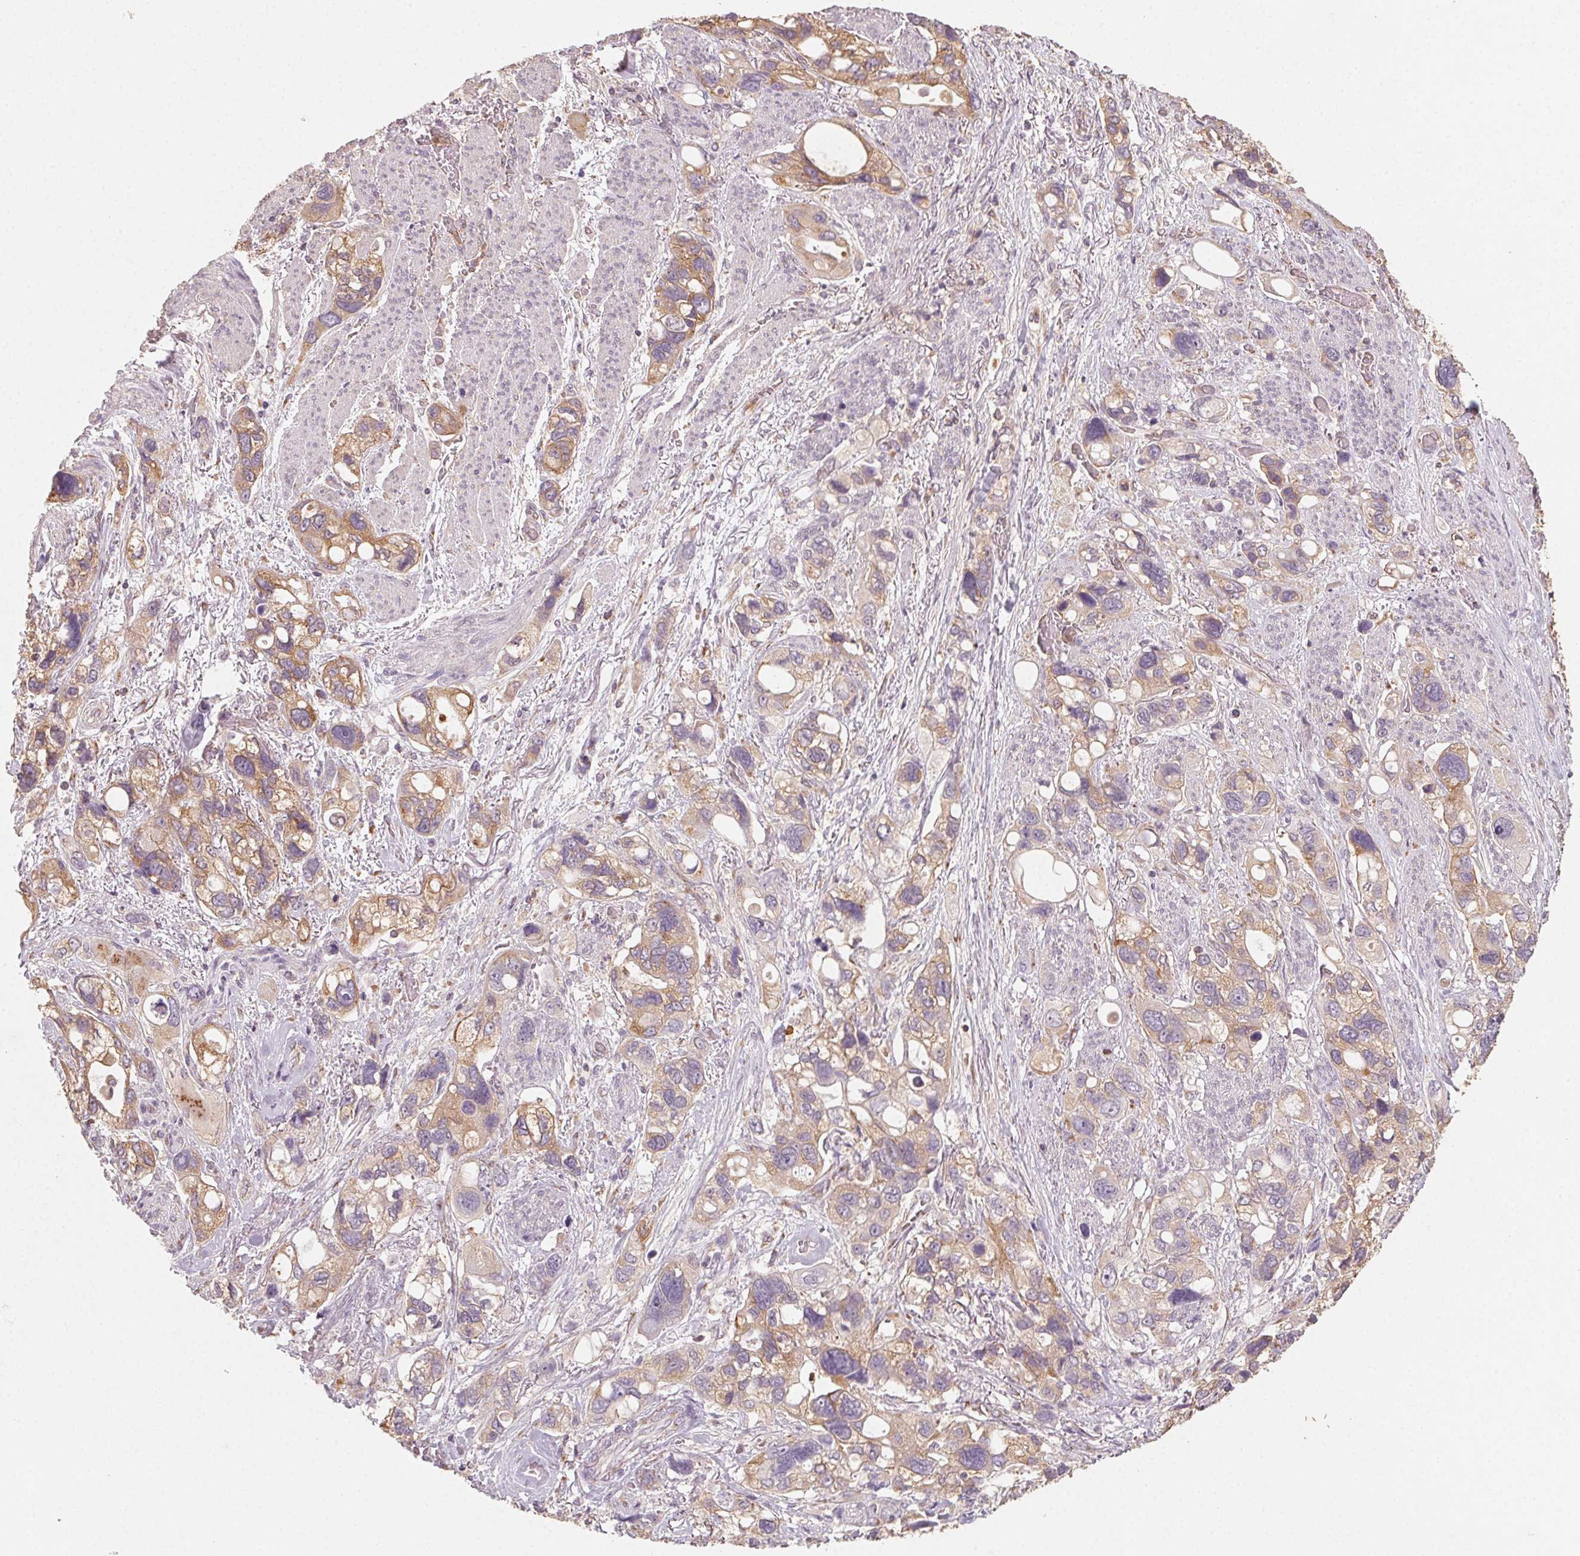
{"staining": {"intensity": "weak", "quantity": ">75%", "location": "cytoplasmic/membranous"}, "tissue": "stomach cancer", "cell_type": "Tumor cells", "image_type": "cancer", "snomed": [{"axis": "morphology", "description": "Adenocarcinoma, NOS"}, {"axis": "topography", "description": "Stomach, upper"}], "caption": "Immunohistochemistry (DAB (3,3'-diaminobenzidine)) staining of human stomach cancer (adenocarcinoma) displays weak cytoplasmic/membranous protein expression in approximately >75% of tumor cells.", "gene": "AP1S1", "patient": {"sex": "female", "age": 81}}